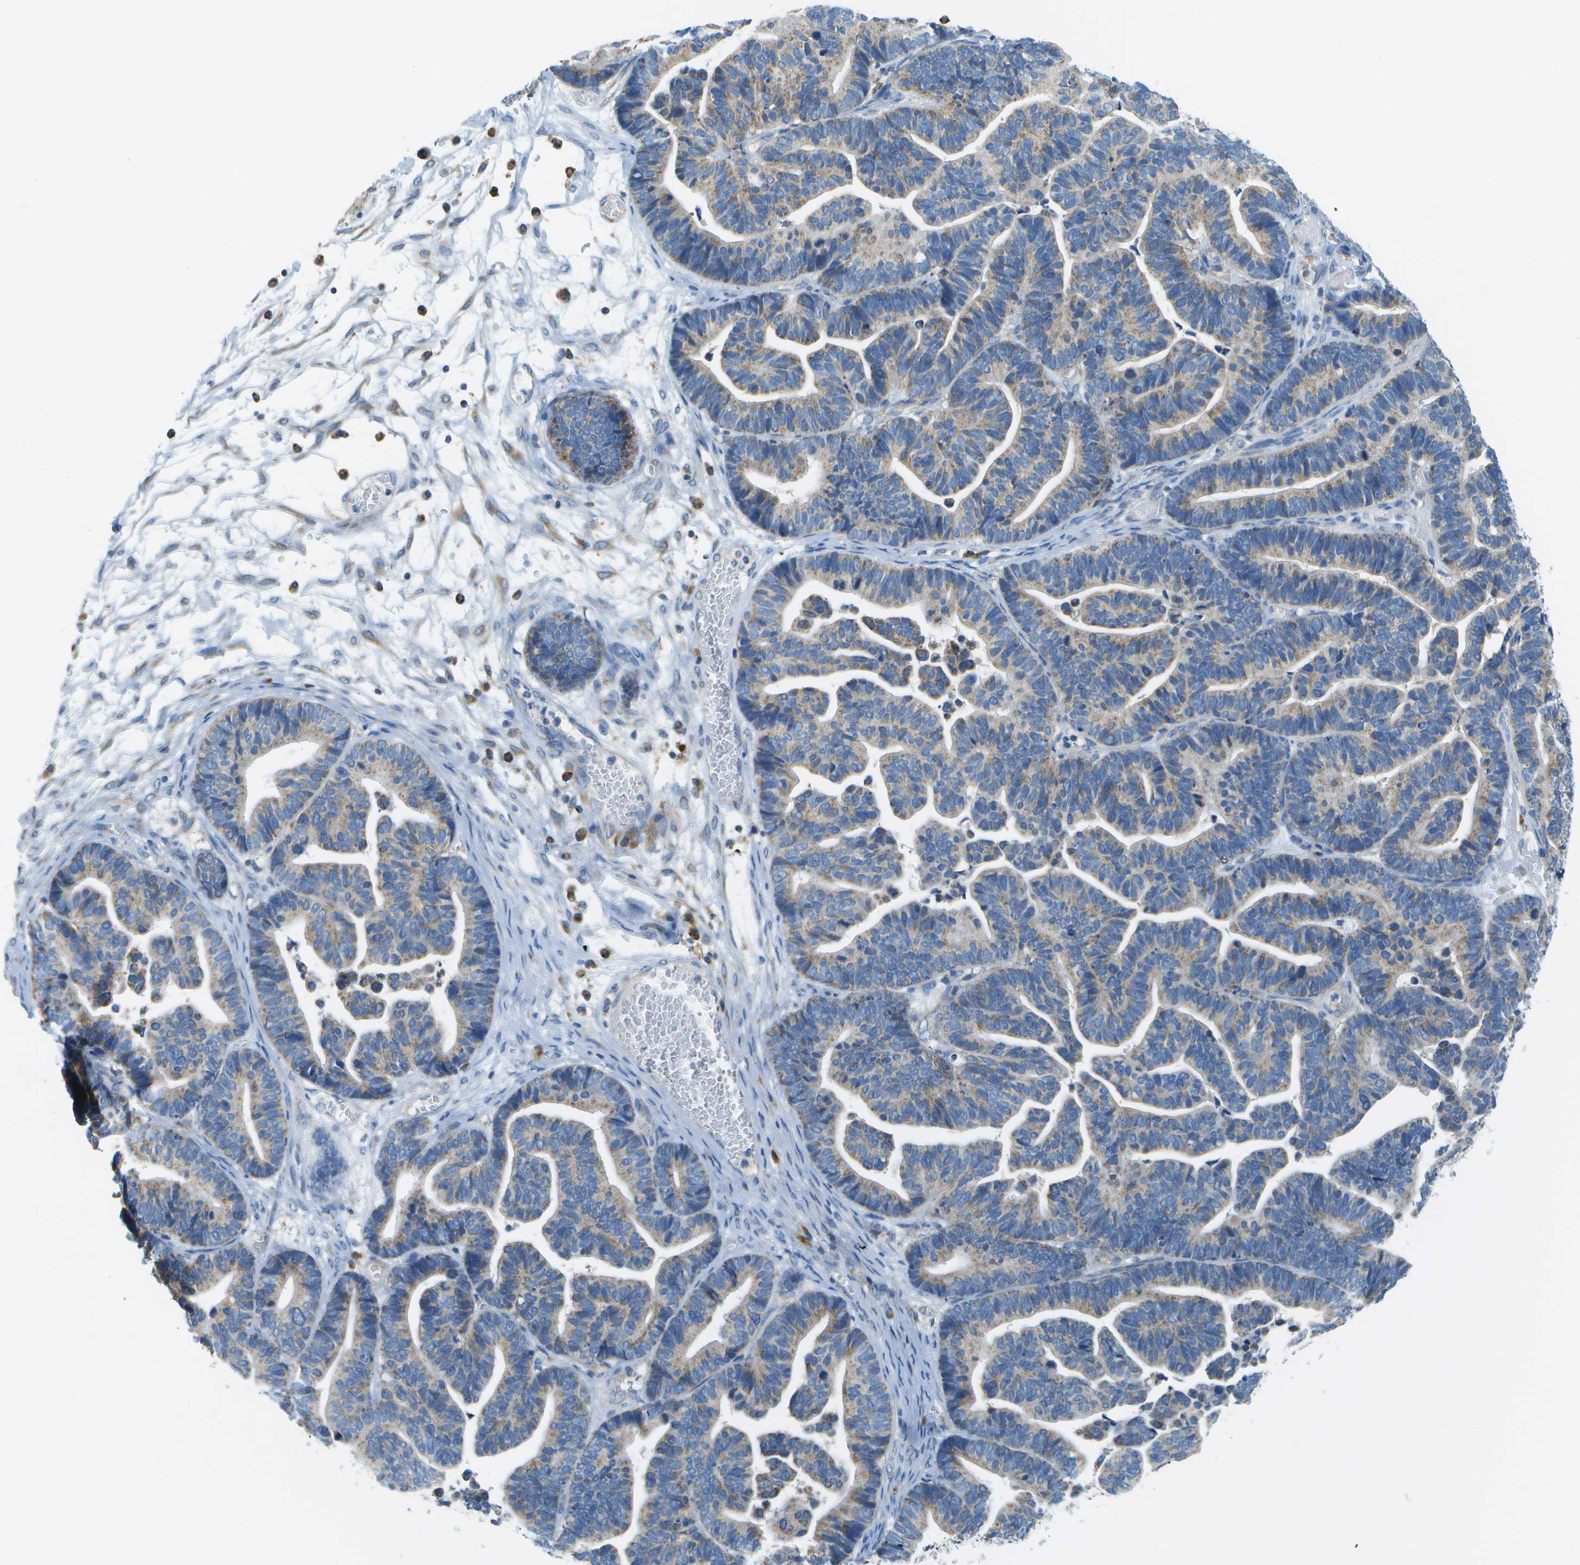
{"staining": {"intensity": "weak", "quantity": "25%-75%", "location": "cytoplasmic/membranous"}, "tissue": "ovarian cancer", "cell_type": "Tumor cells", "image_type": "cancer", "snomed": [{"axis": "morphology", "description": "Cystadenocarcinoma, serous, NOS"}, {"axis": "topography", "description": "Ovary"}], "caption": "An immunohistochemistry photomicrograph of tumor tissue is shown. Protein staining in brown labels weak cytoplasmic/membranous positivity in ovarian cancer within tumor cells.", "gene": "PTGIS", "patient": {"sex": "female", "age": 56}}